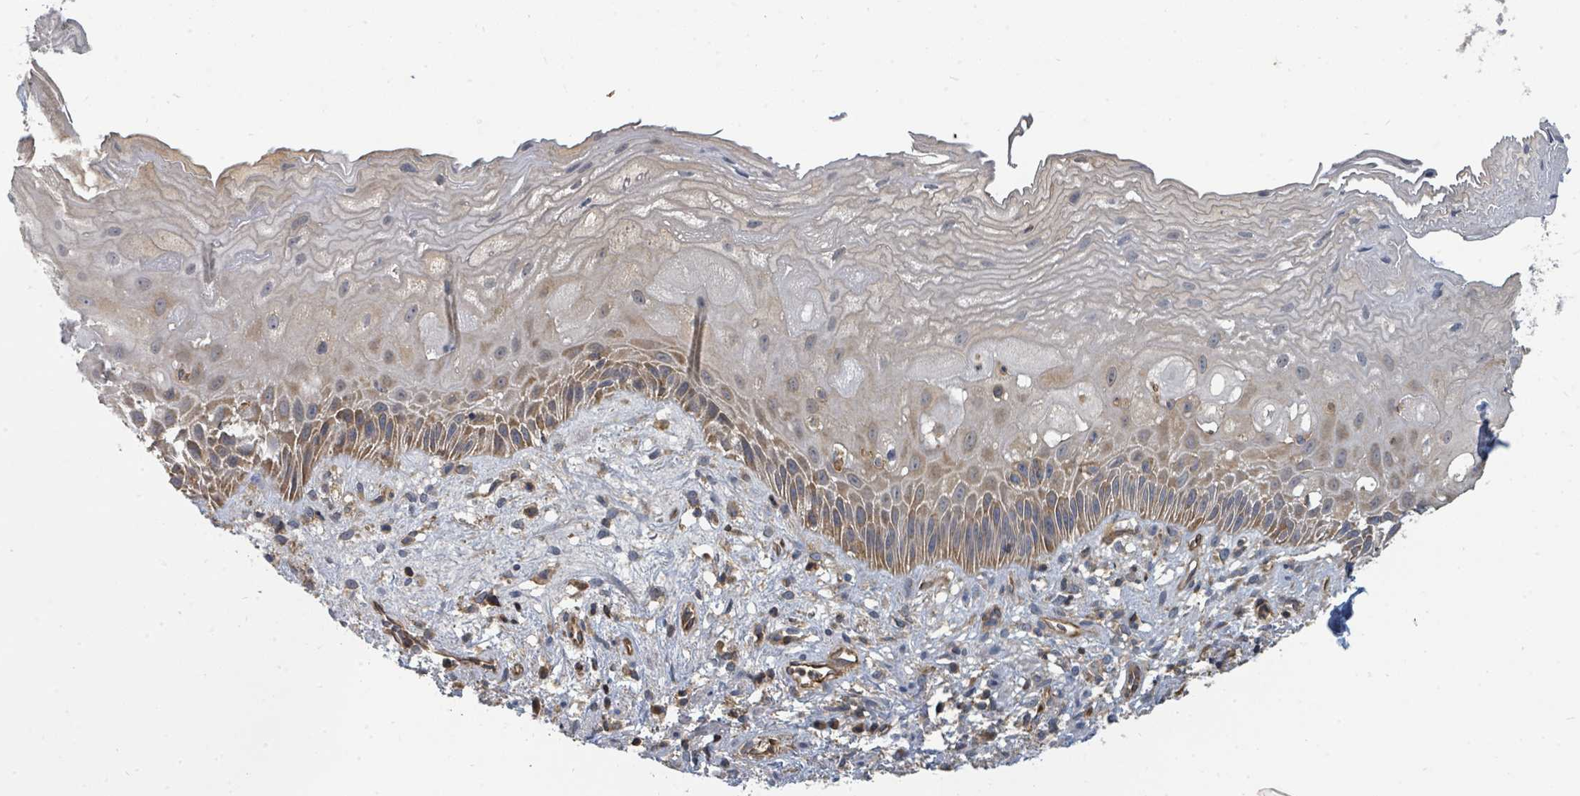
{"staining": {"intensity": "moderate", "quantity": "25%-75%", "location": "cytoplasmic/membranous"}, "tissue": "esophagus", "cell_type": "Squamous epithelial cells", "image_type": "normal", "snomed": [{"axis": "morphology", "description": "Normal tissue, NOS"}, {"axis": "topography", "description": "Esophagus"}], "caption": "IHC (DAB) staining of normal human esophagus shows moderate cytoplasmic/membranous protein staining in about 25%-75% of squamous epithelial cells. The protein is stained brown, and the nuclei are stained in blue (DAB IHC with brightfield microscopy, high magnification).", "gene": "BOLA2B", "patient": {"sex": "male", "age": 60}}